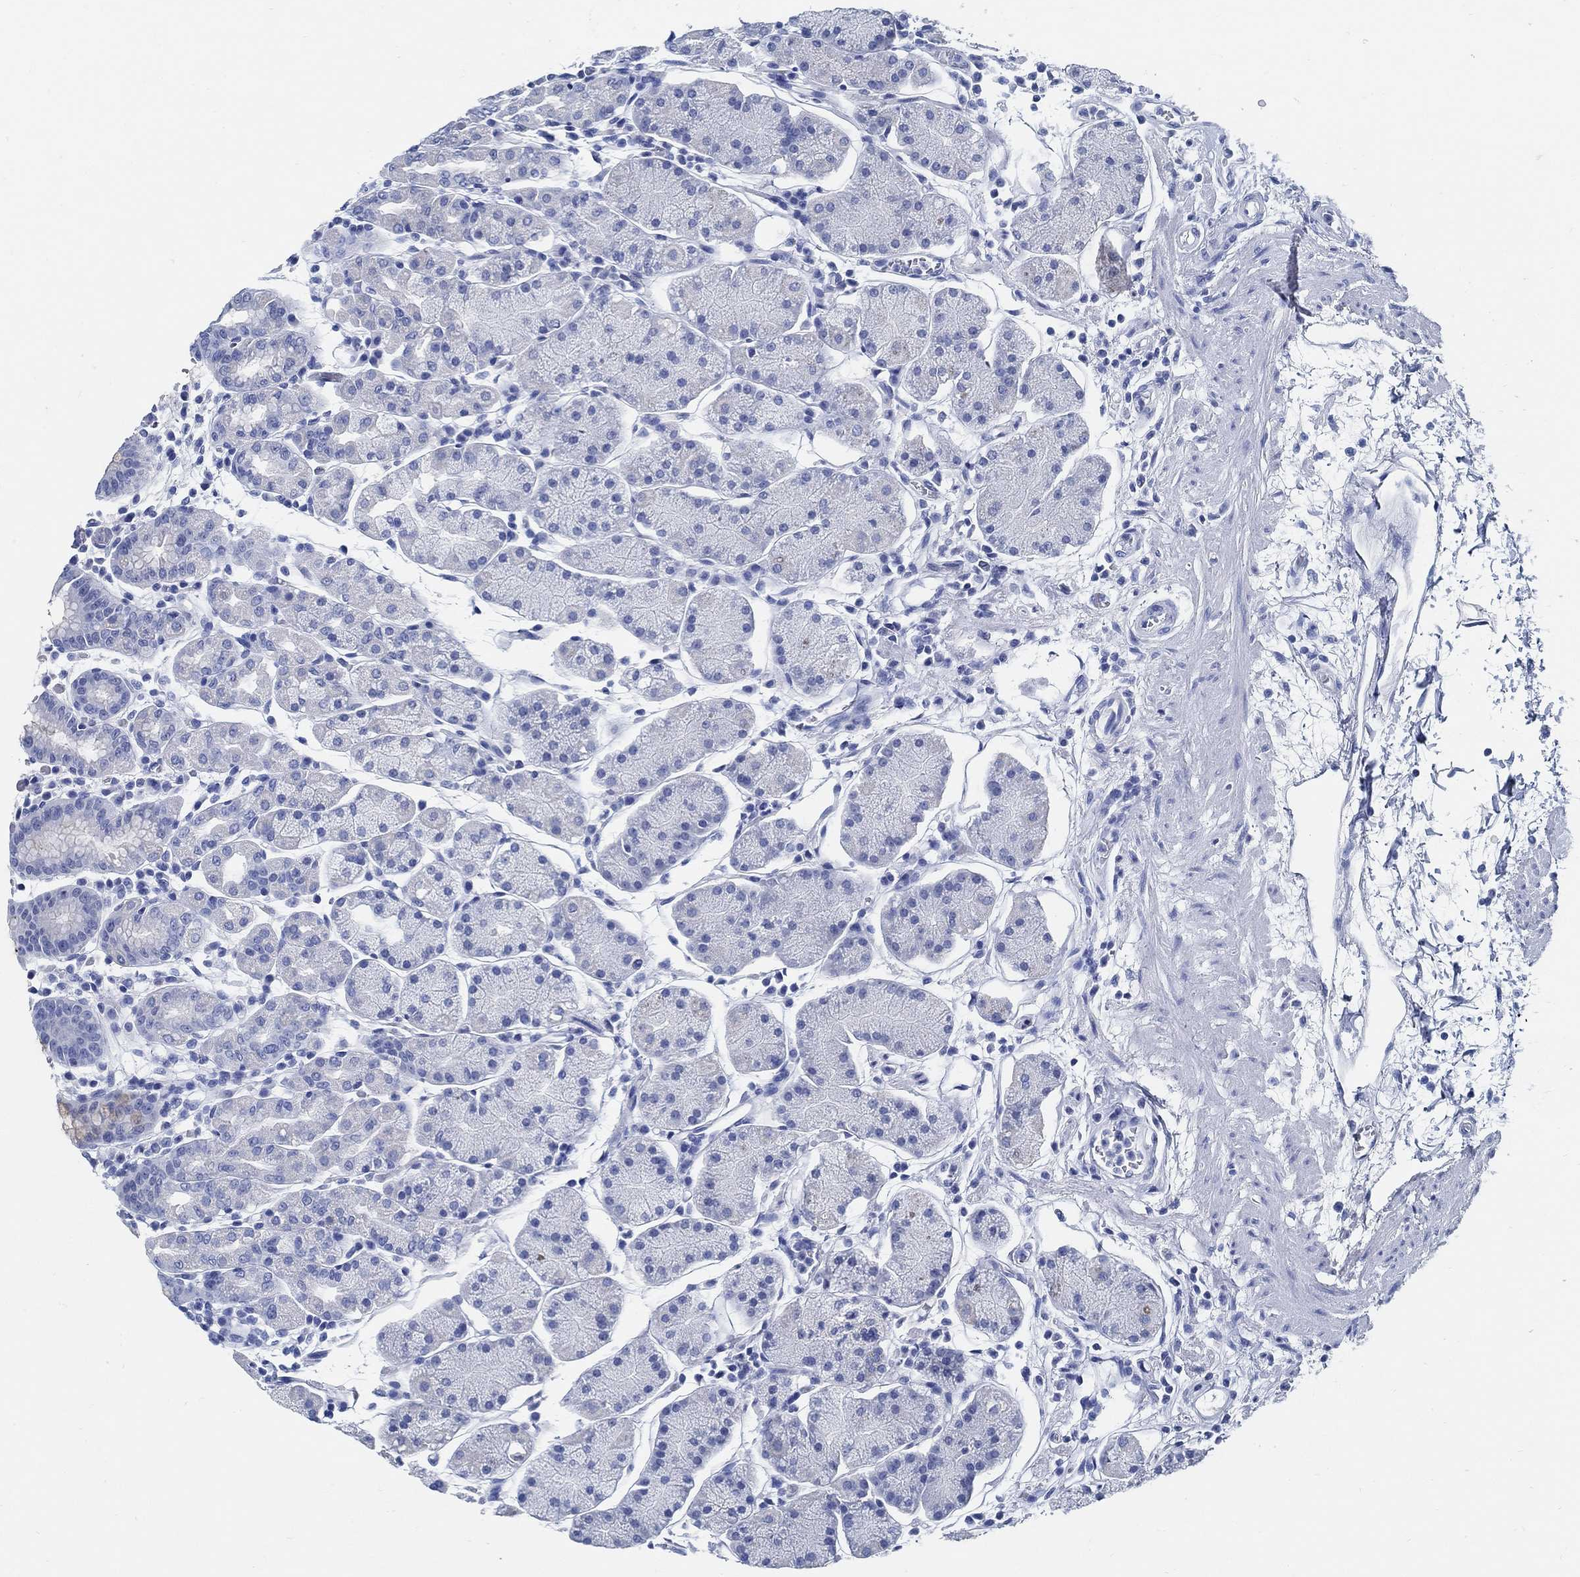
{"staining": {"intensity": "negative", "quantity": "none", "location": "none"}, "tissue": "stomach", "cell_type": "Glandular cells", "image_type": "normal", "snomed": [{"axis": "morphology", "description": "Normal tissue, NOS"}, {"axis": "topography", "description": "Stomach"}], "caption": "This is a photomicrograph of immunohistochemistry staining of unremarkable stomach, which shows no staining in glandular cells.", "gene": "SLC45A1", "patient": {"sex": "male", "age": 54}}